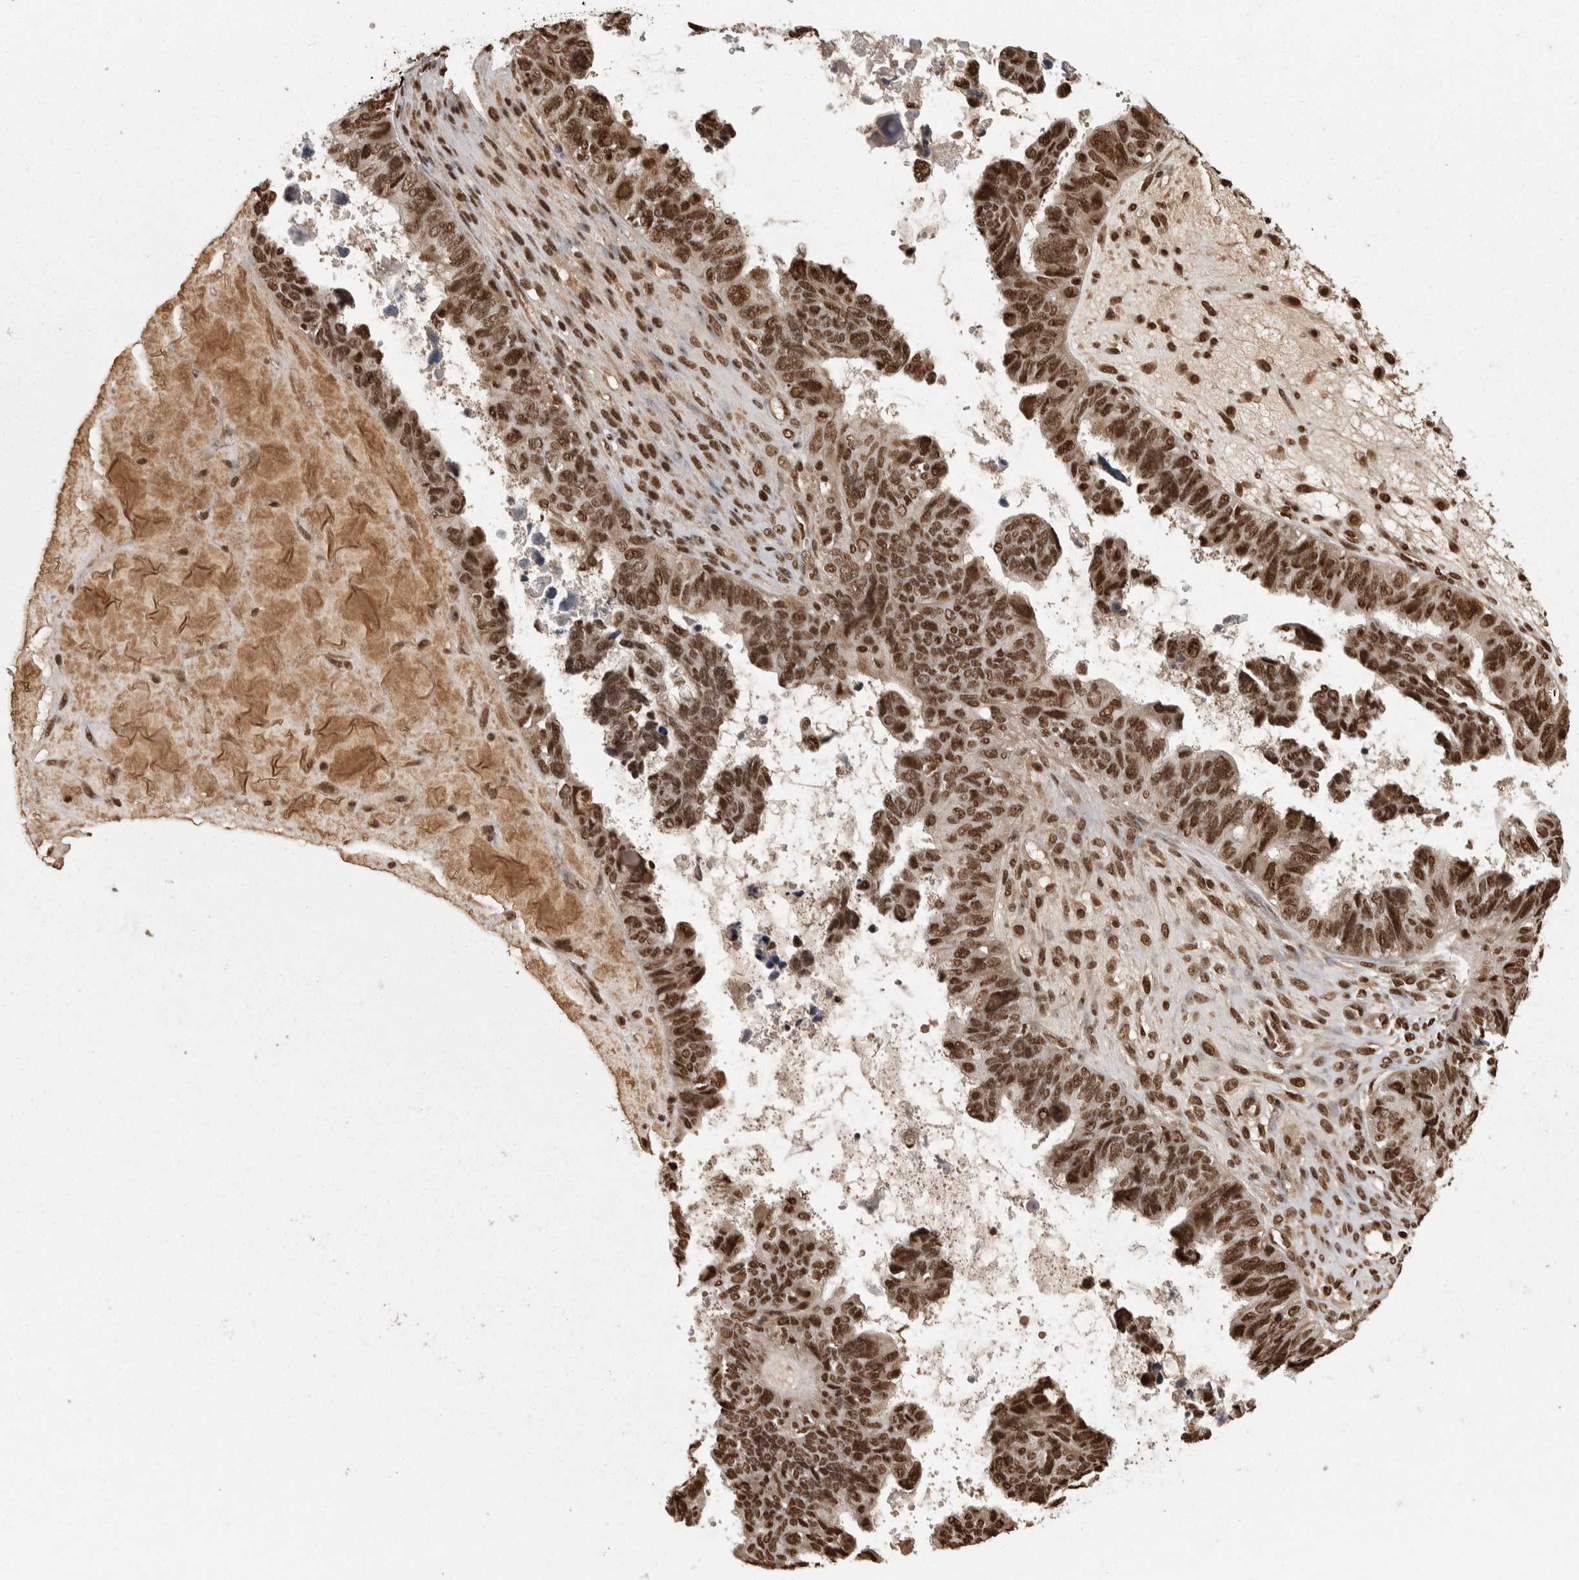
{"staining": {"intensity": "strong", "quantity": ">75%", "location": "nuclear"}, "tissue": "ovarian cancer", "cell_type": "Tumor cells", "image_type": "cancer", "snomed": [{"axis": "morphology", "description": "Cystadenocarcinoma, serous, NOS"}, {"axis": "topography", "description": "Ovary"}], "caption": "Human ovarian cancer stained for a protein (brown) displays strong nuclear positive staining in approximately >75% of tumor cells.", "gene": "ZFHX4", "patient": {"sex": "female", "age": 79}}